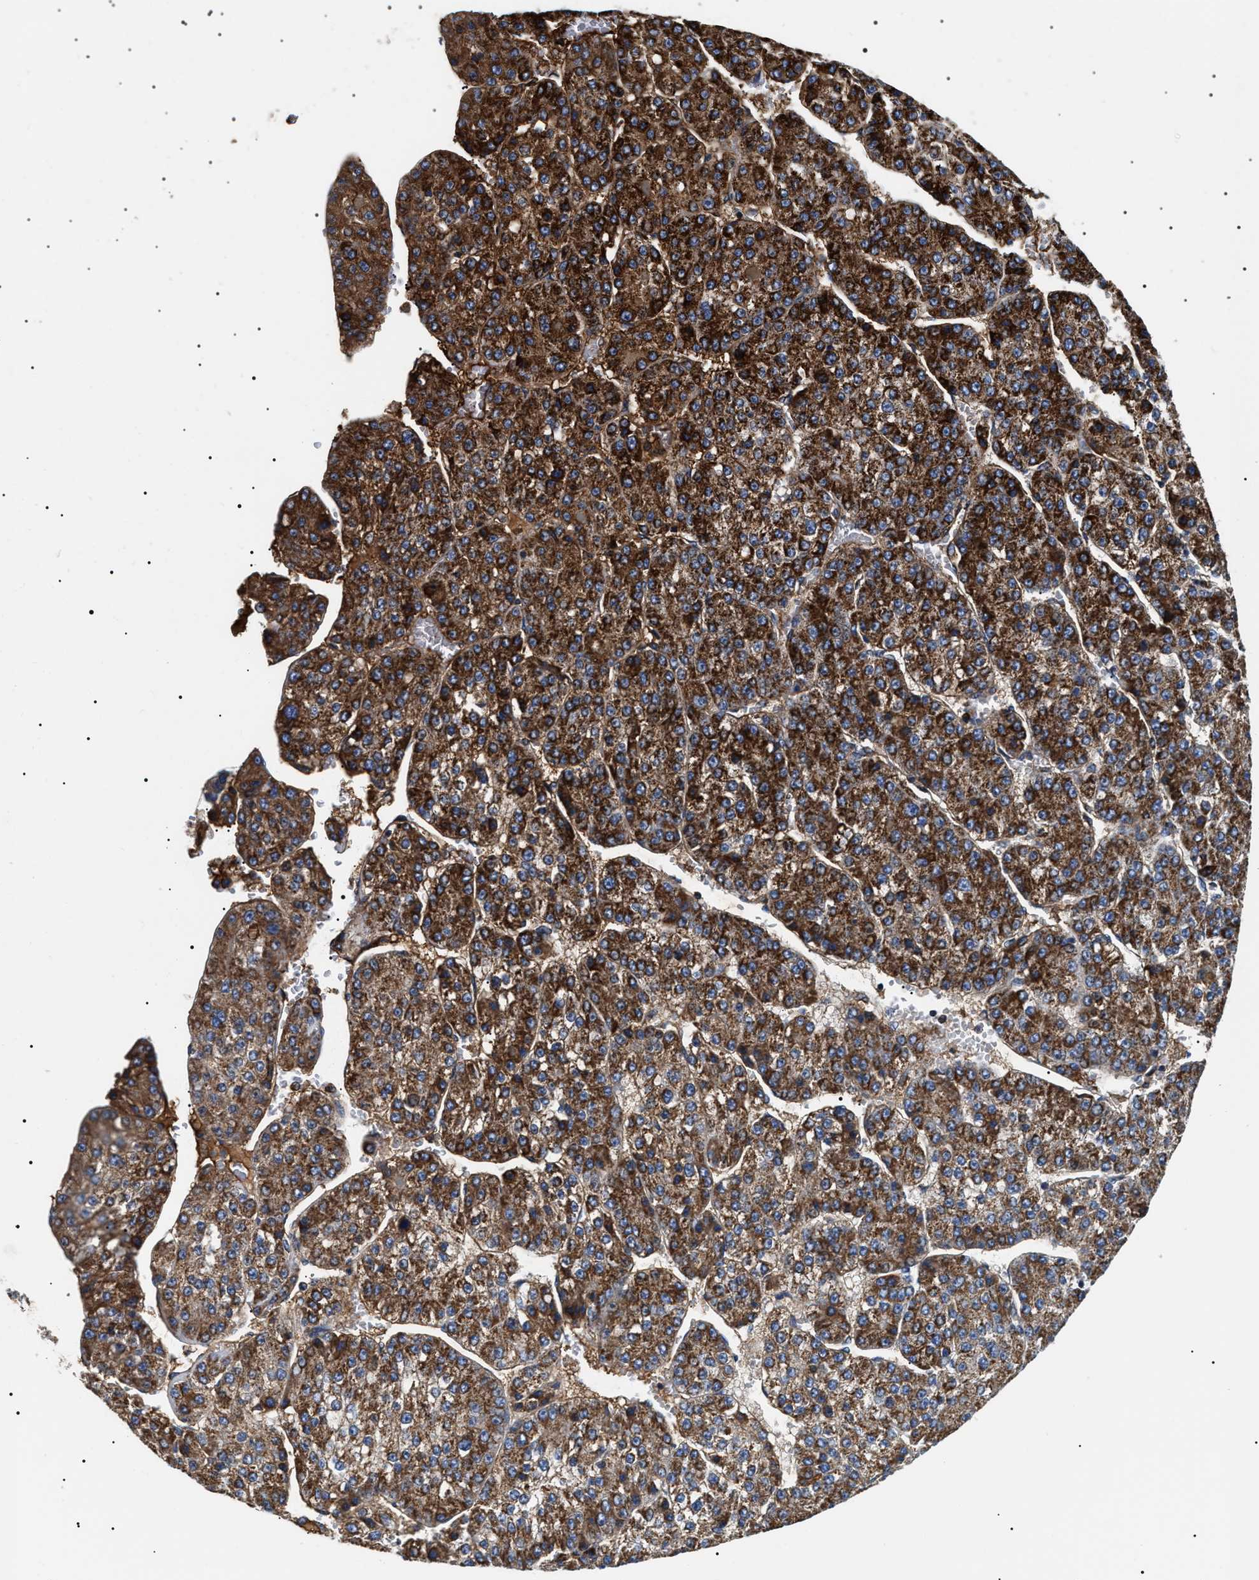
{"staining": {"intensity": "strong", "quantity": ">75%", "location": "cytoplasmic/membranous"}, "tissue": "liver cancer", "cell_type": "Tumor cells", "image_type": "cancer", "snomed": [{"axis": "morphology", "description": "Carcinoma, Hepatocellular, NOS"}, {"axis": "topography", "description": "Liver"}], "caption": "Tumor cells demonstrate strong cytoplasmic/membranous positivity in approximately >75% of cells in liver cancer (hepatocellular carcinoma).", "gene": "OXSM", "patient": {"sex": "female", "age": 73}}